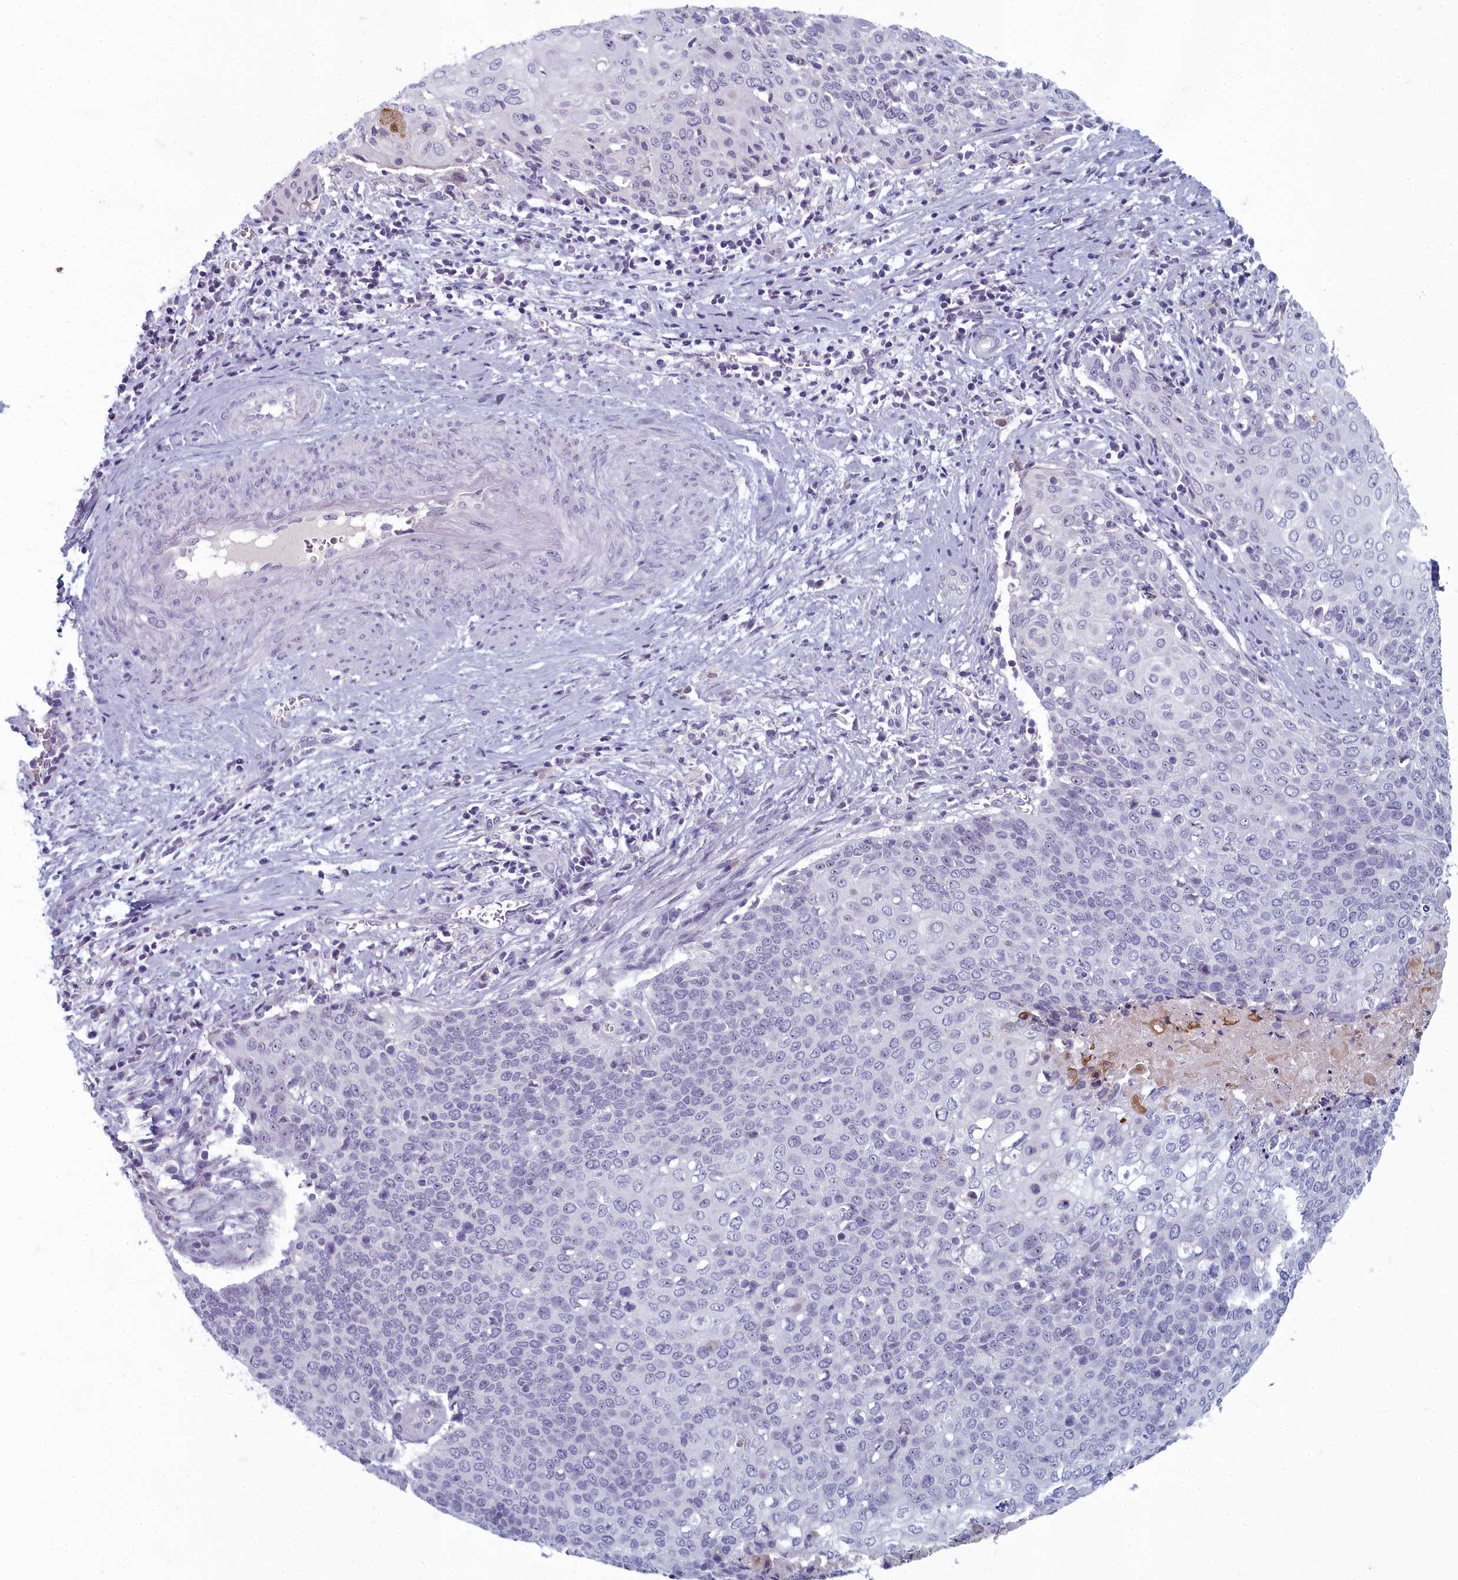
{"staining": {"intensity": "negative", "quantity": "none", "location": "none"}, "tissue": "cervical cancer", "cell_type": "Tumor cells", "image_type": "cancer", "snomed": [{"axis": "morphology", "description": "Squamous cell carcinoma, NOS"}, {"axis": "topography", "description": "Cervix"}], "caption": "Histopathology image shows no protein staining in tumor cells of cervical squamous cell carcinoma tissue.", "gene": "INSYN2A", "patient": {"sex": "female", "age": 39}}